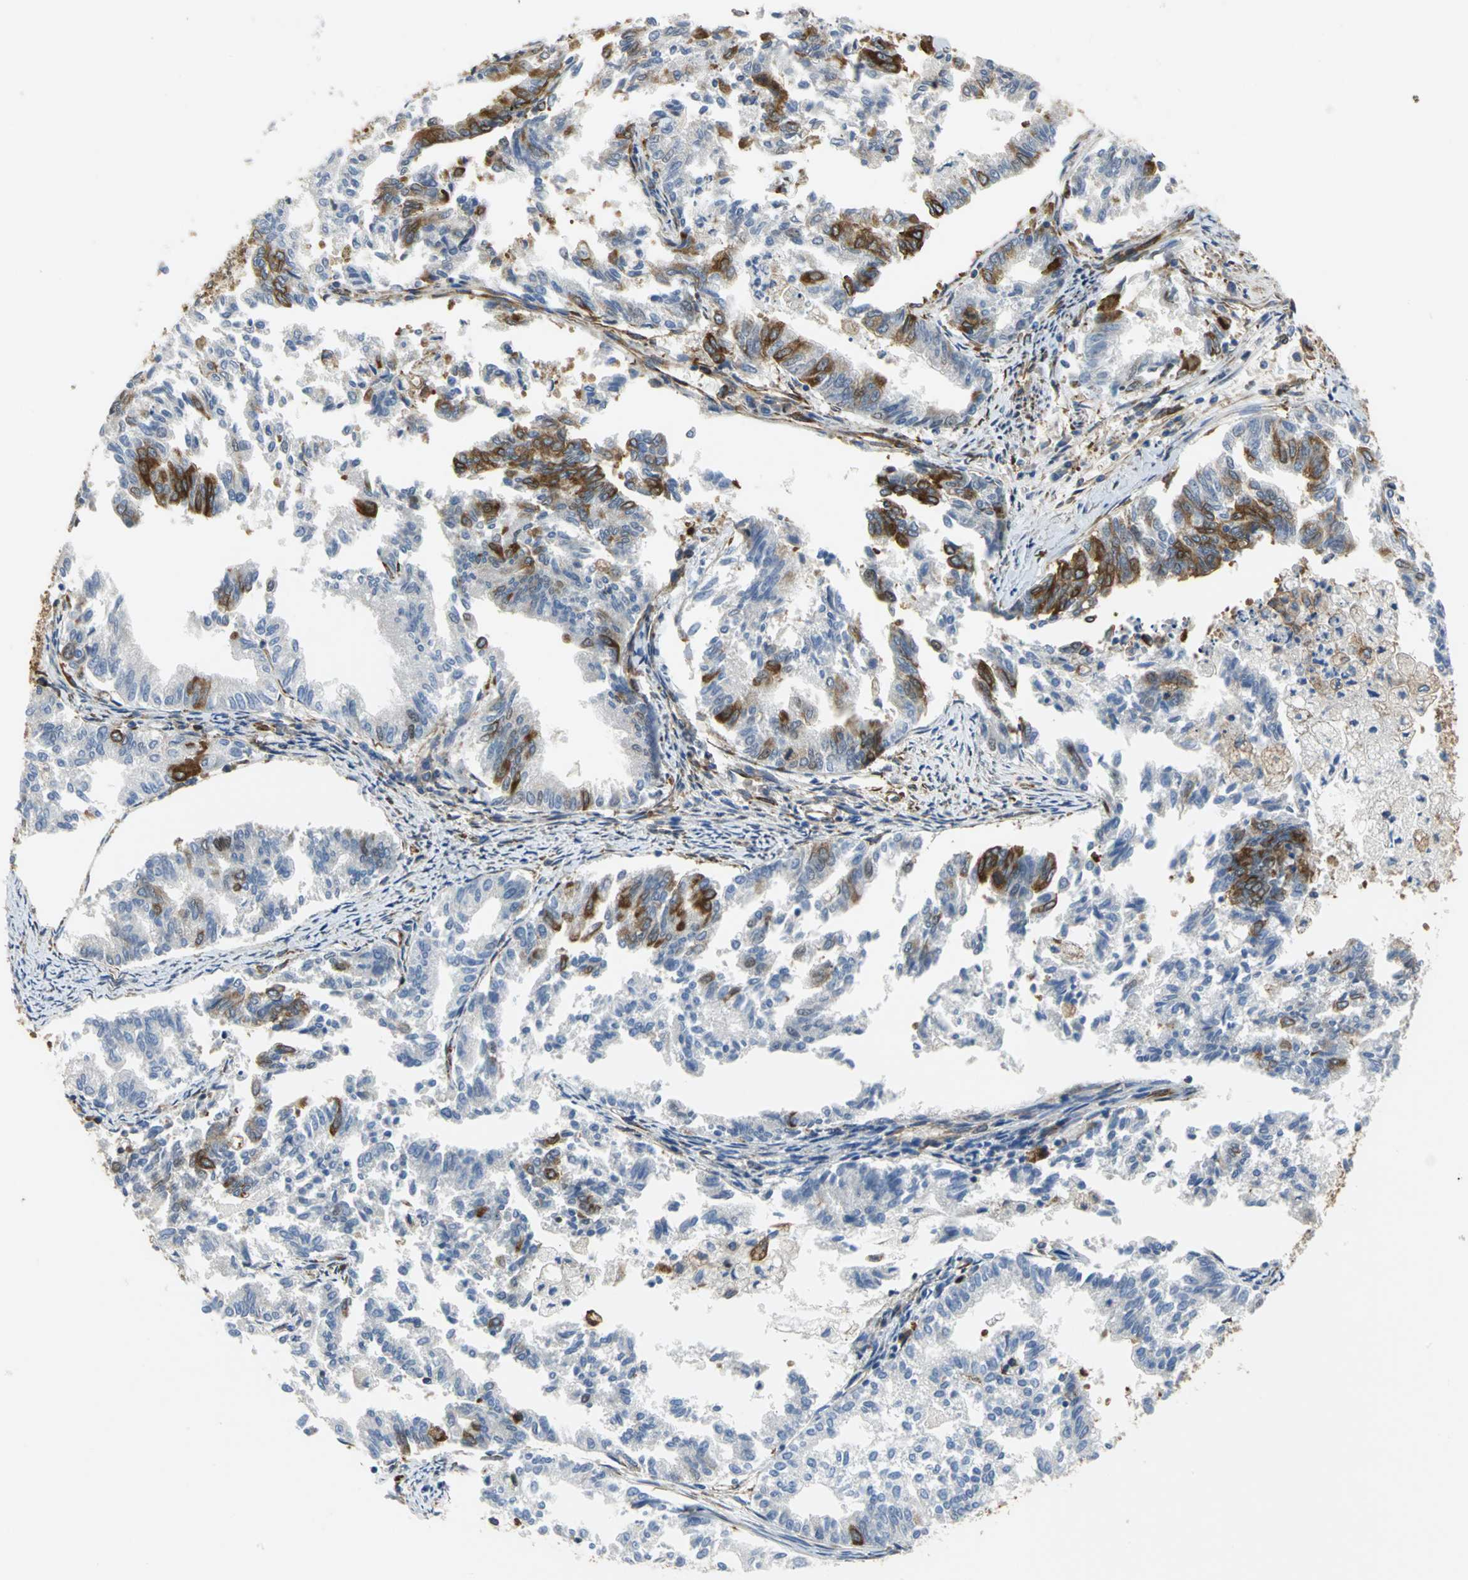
{"staining": {"intensity": "strong", "quantity": "<25%", "location": "cytoplasmic/membranous"}, "tissue": "endometrial cancer", "cell_type": "Tumor cells", "image_type": "cancer", "snomed": [{"axis": "morphology", "description": "Adenocarcinoma, NOS"}, {"axis": "topography", "description": "Endometrium"}], "caption": "Protein staining of endometrial cancer (adenocarcinoma) tissue shows strong cytoplasmic/membranous expression in about <25% of tumor cells. The staining was performed using DAB (3,3'-diaminobenzidine), with brown indicating positive protein expression. Nuclei are stained blue with hematoxylin.", "gene": "YBX1", "patient": {"sex": "female", "age": 79}}